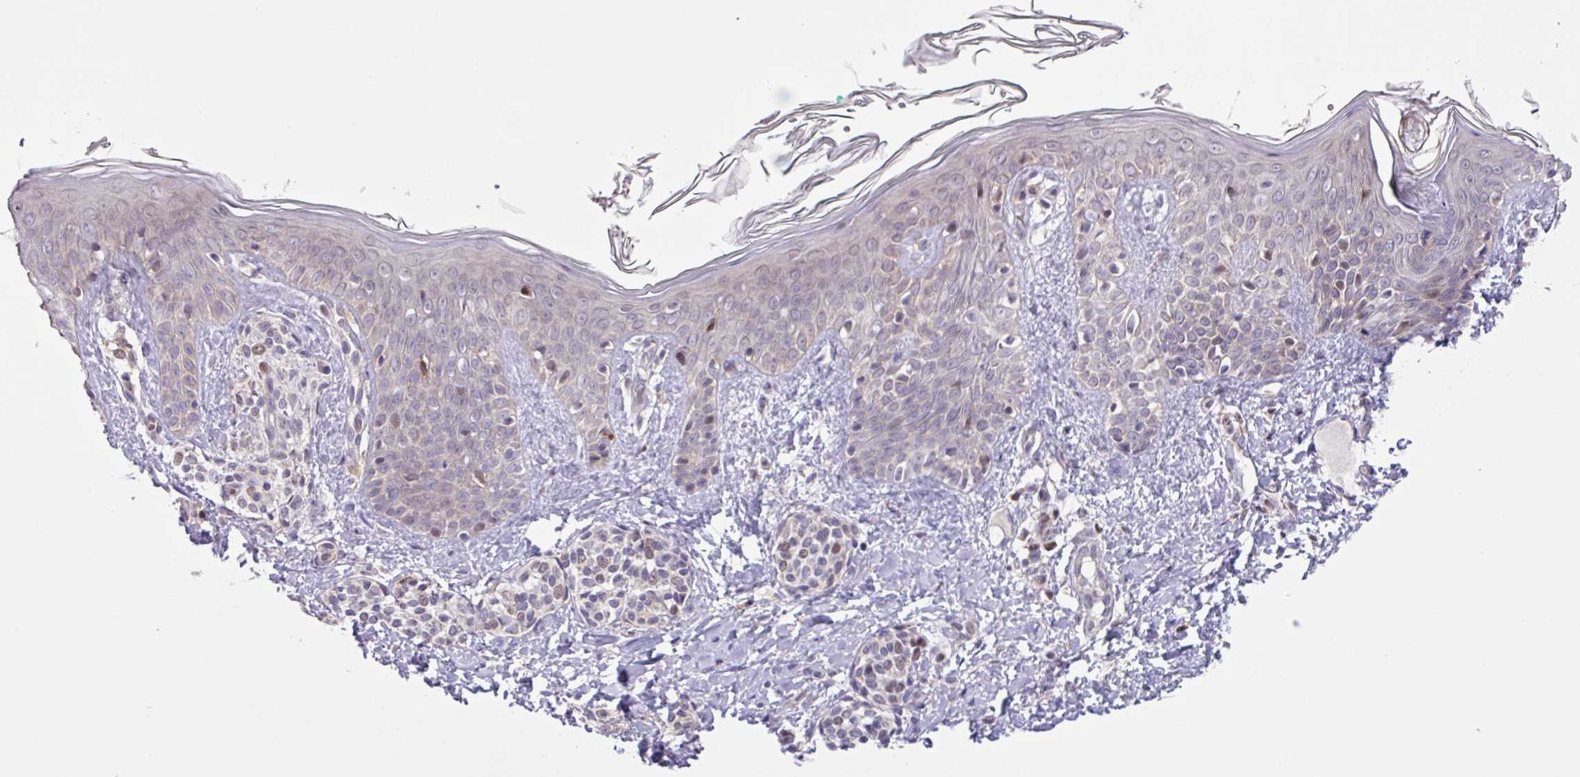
{"staining": {"intensity": "moderate", "quantity": "25%-75%", "location": "cytoplasmic/membranous"}, "tissue": "skin", "cell_type": "Fibroblasts", "image_type": "normal", "snomed": [{"axis": "morphology", "description": "Normal tissue, NOS"}, {"axis": "topography", "description": "Skin"}], "caption": "Benign skin was stained to show a protein in brown. There is medium levels of moderate cytoplasmic/membranous expression in about 25%-75% of fibroblasts. Immunohistochemistry stains the protein in brown and the nuclei are stained blue.", "gene": "RTL3", "patient": {"sex": "male", "age": 16}}